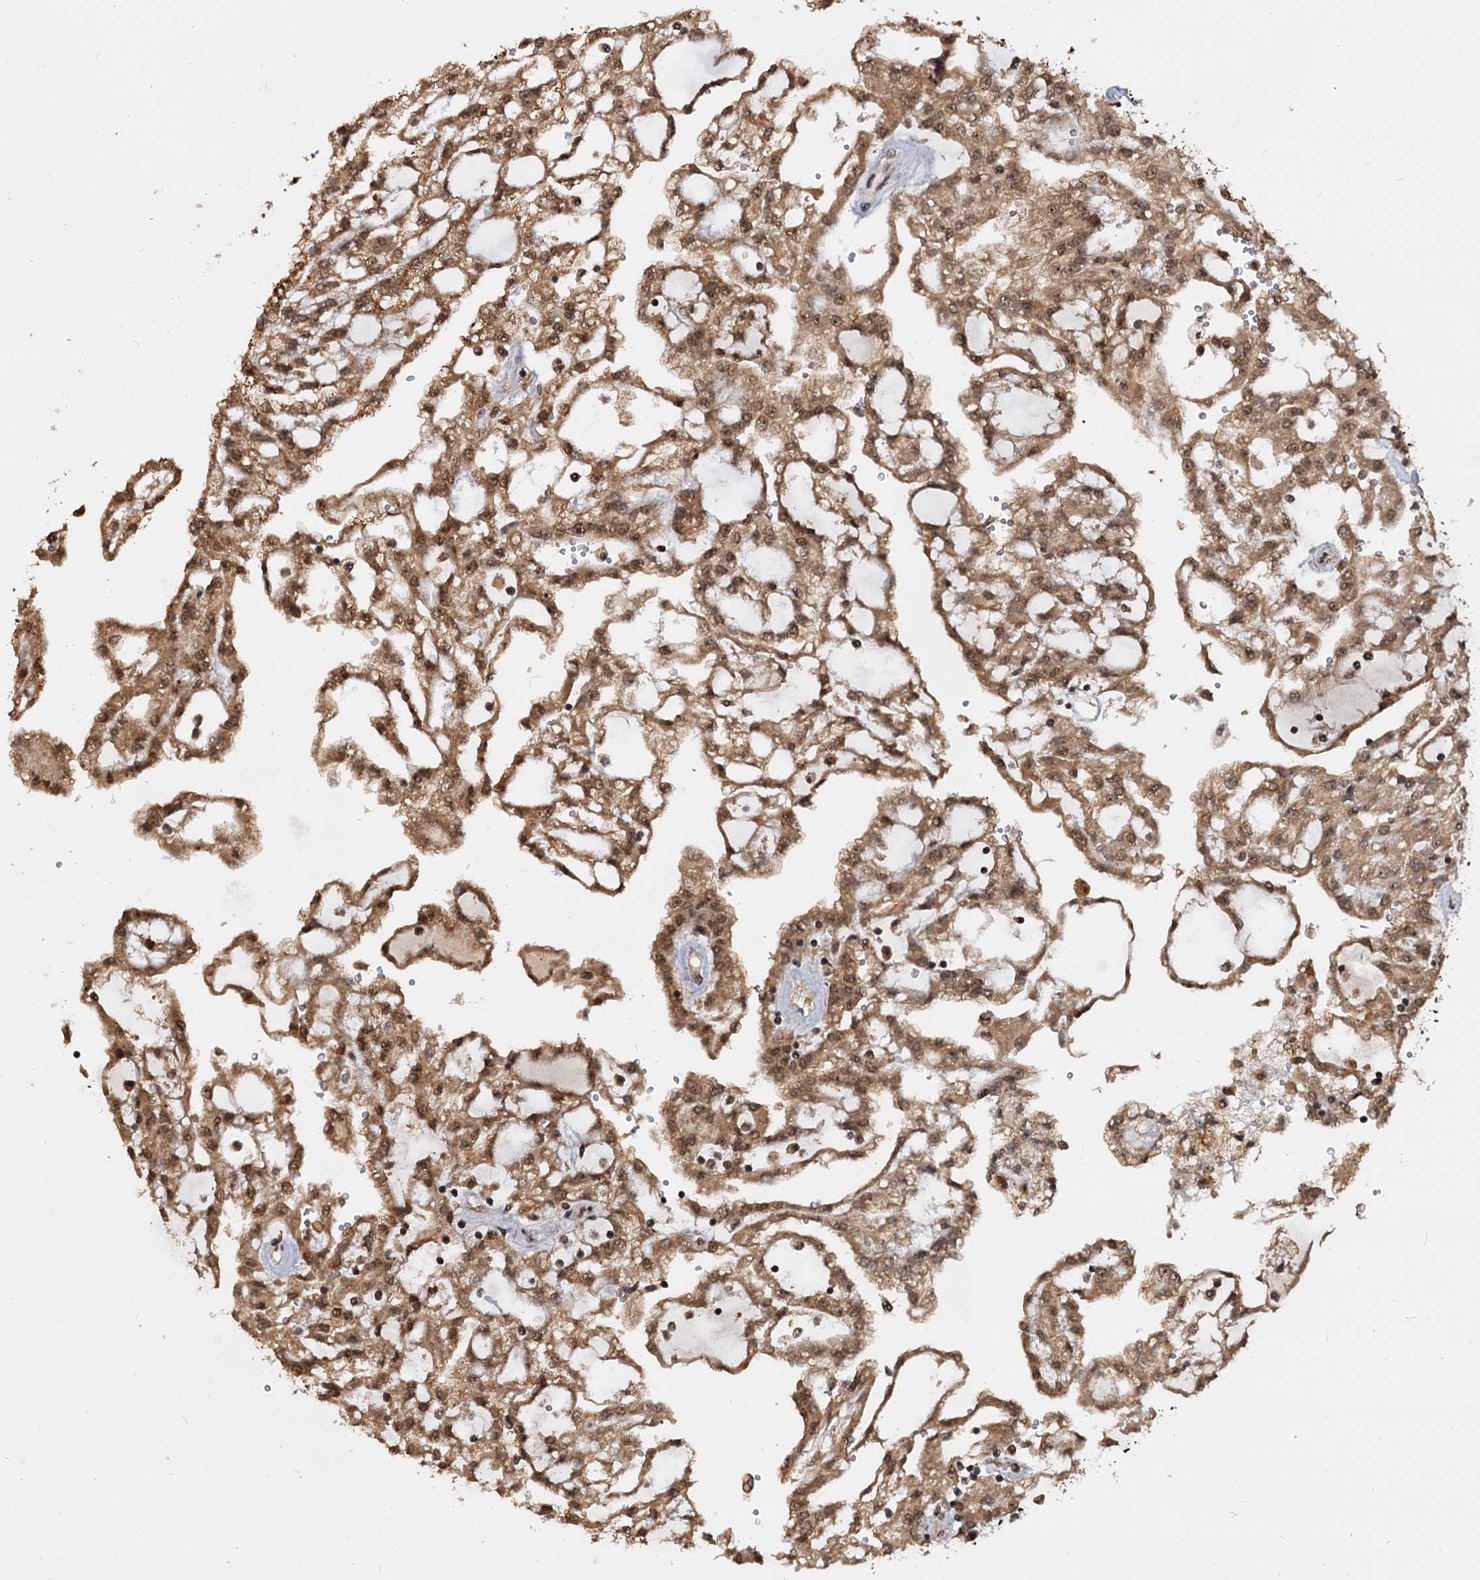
{"staining": {"intensity": "moderate", "quantity": ">75%", "location": "cytoplasmic/membranous,nuclear"}, "tissue": "renal cancer", "cell_type": "Tumor cells", "image_type": "cancer", "snomed": [{"axis": "morphology", "description": "Adenocarcinoma, NOS"}, {"axis": "topography", "description": "Kidney"}], "caption": "Moderate cytoplasmic/membranous and nuclear staining is identified in approximately >75% of tumor cells in renal cancer (adenocarcinoma). The staining is performed using DAB brown chromogen to label protein expression. The nuclei are counter-stained blue using hematoxylin.", "gene": "FAM216B", "patient": {"sex": "male", "age": 63}}